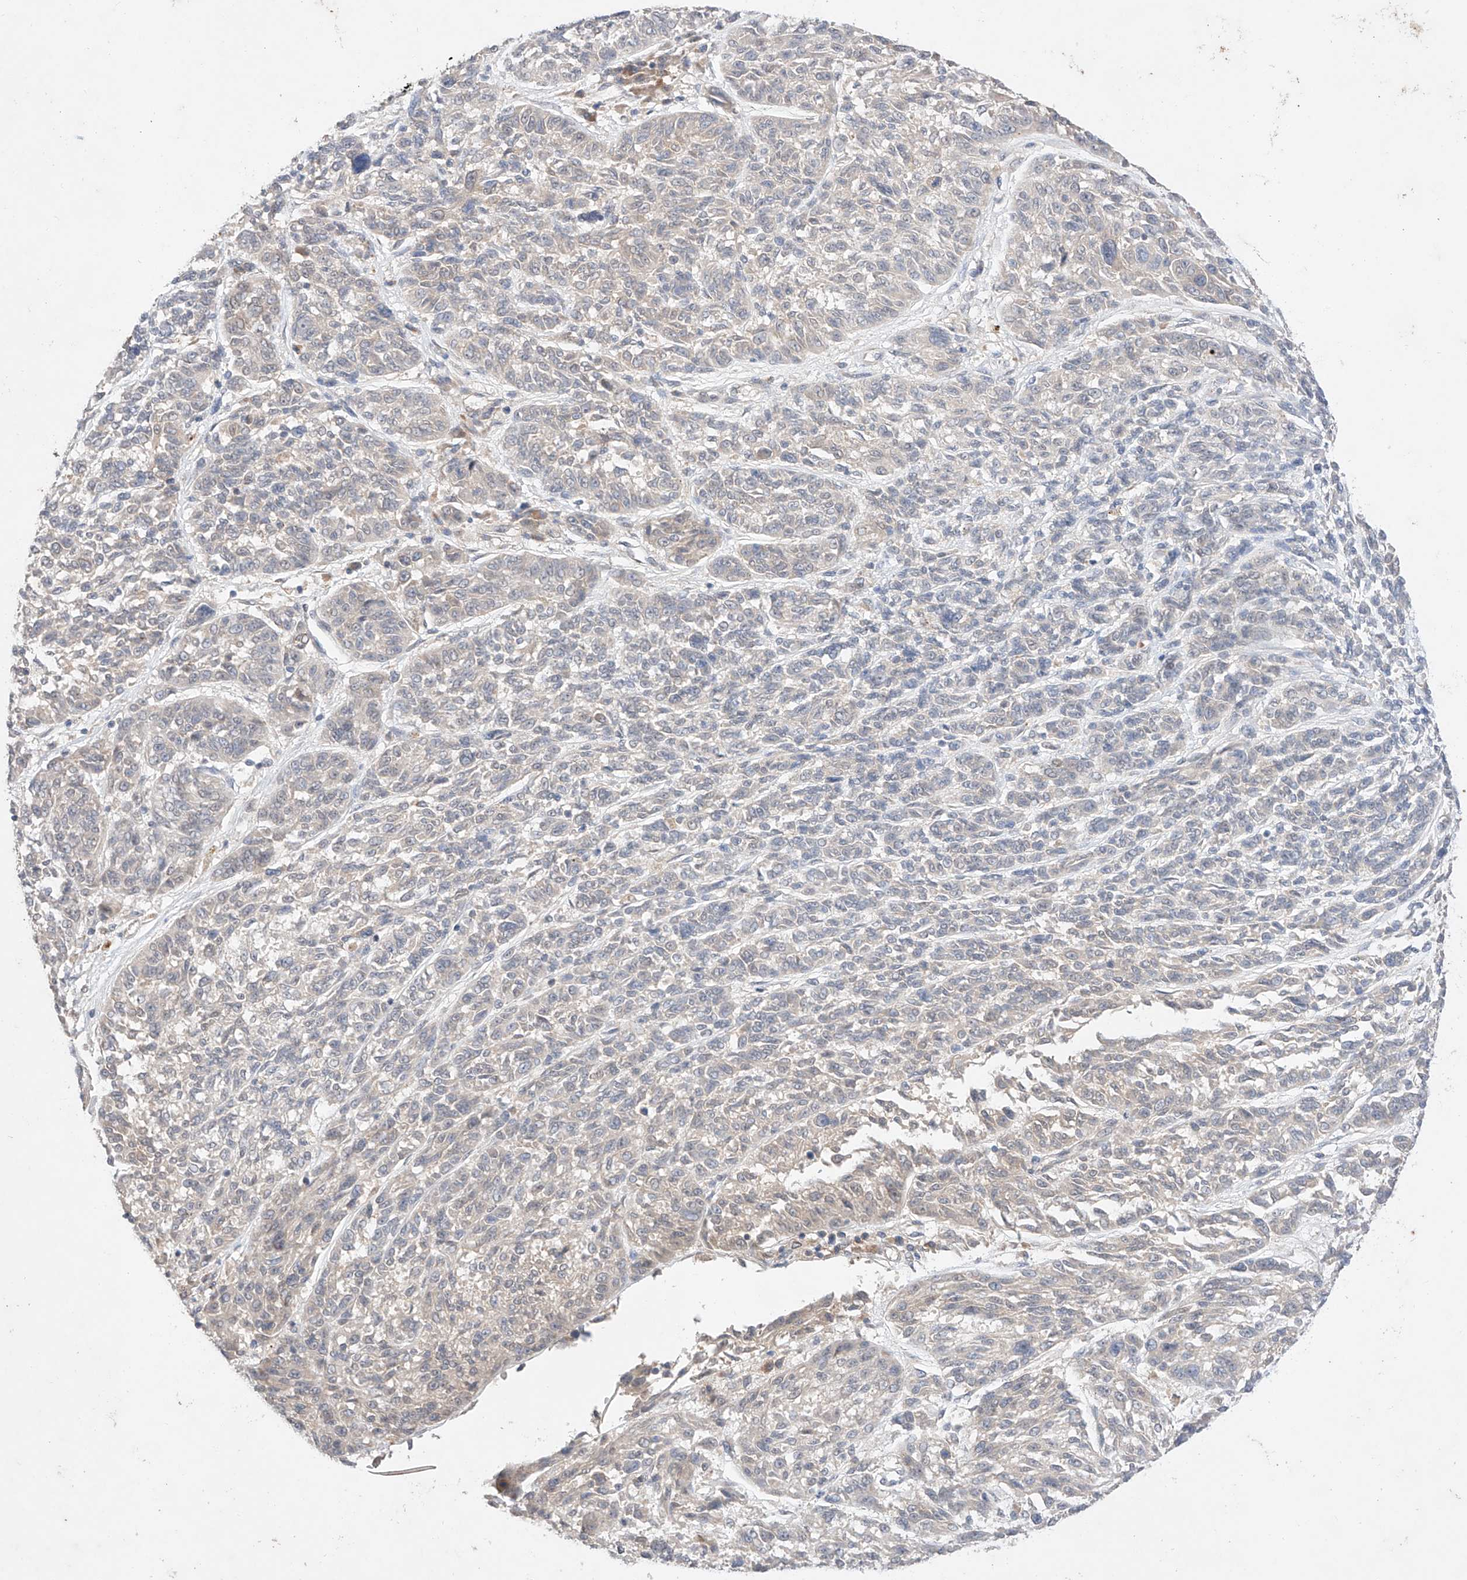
{"staining": {"intensity": "negative", "quantity": "none", "location": "none"}, "tissue": "melanoma", "cell_type": "Tumor cells", "image_type": "cancer", "snomed": [{"axis": "morphology", "description": "Malignant melanoma, NOS"}, {"axis": "topography", "description": "Skin"}], "caption": "Melanoma was stained to show a protein in brown. There is no significant positivity in tumor cells.", "gene": "ZNF124", "patient": {"sex": "male", "age": 53}}